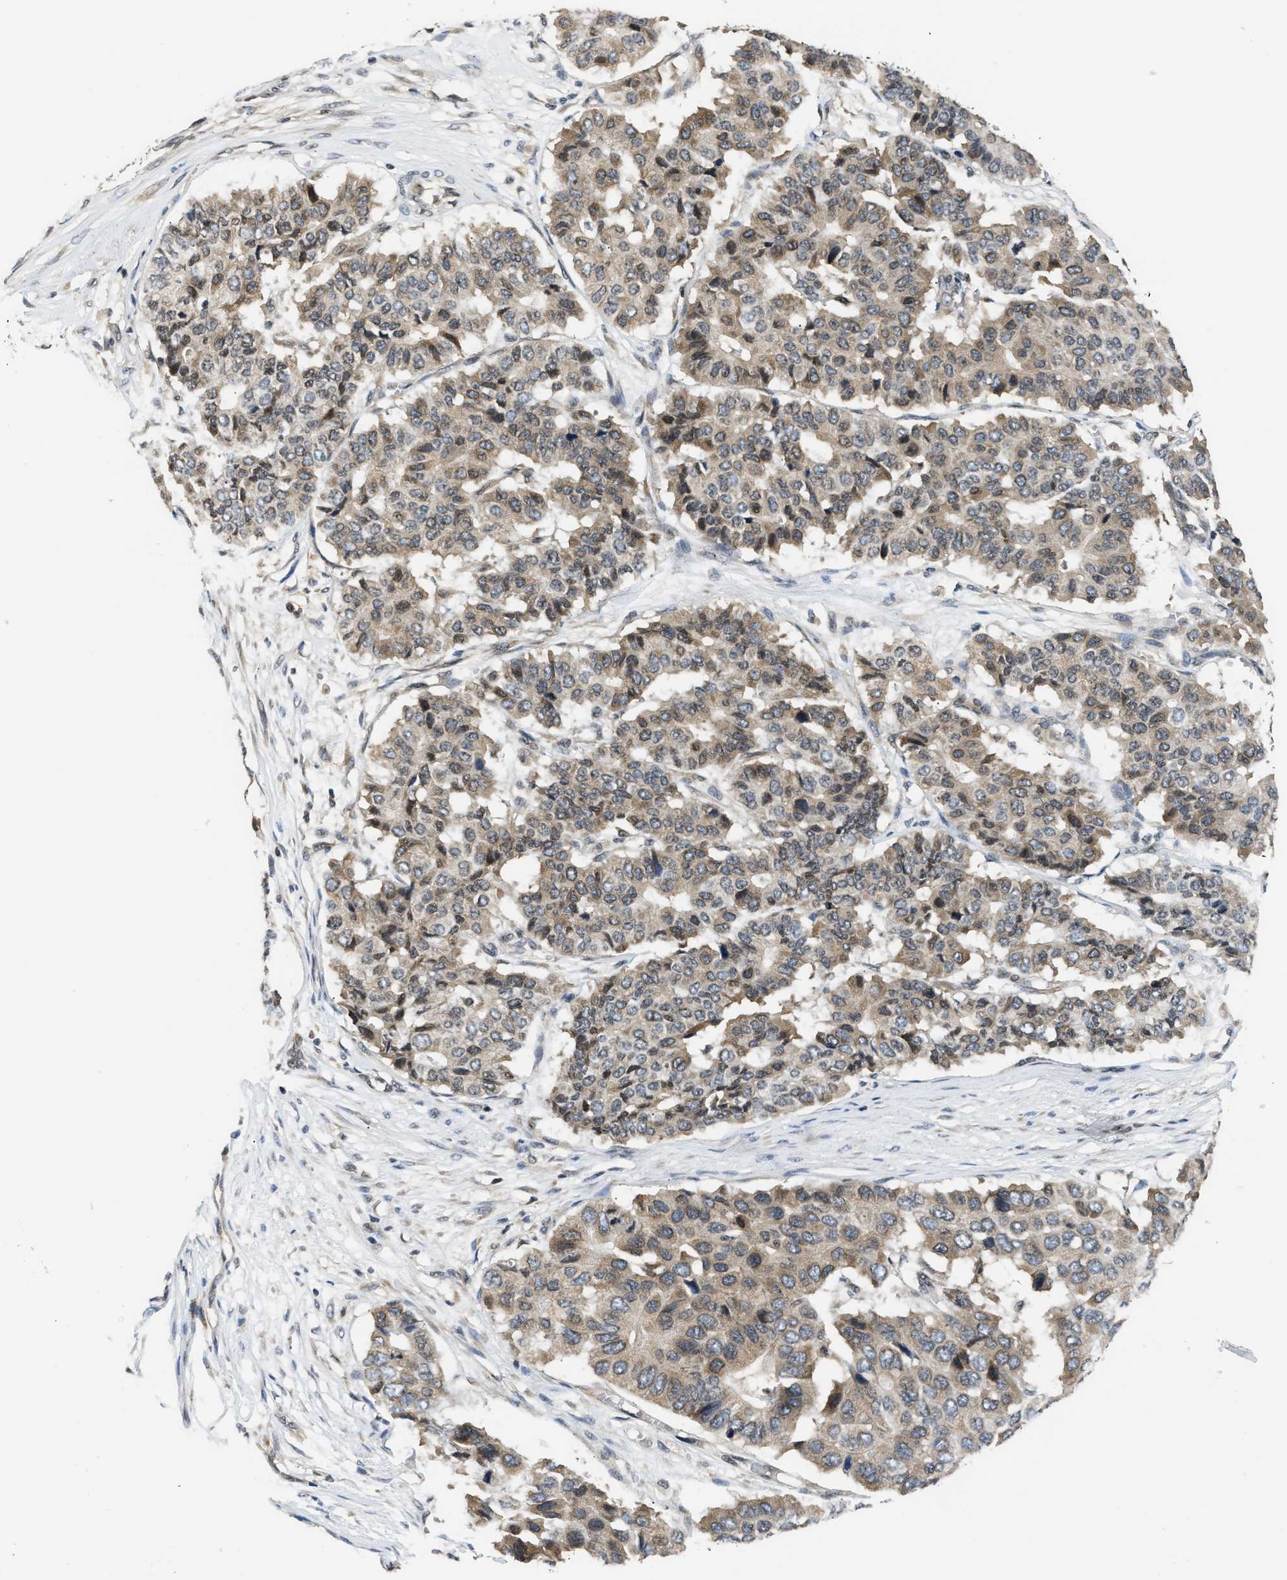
{"staining": {"intensity": "weak", "quantity": ">75%", "location": "cytoplasmic/membranous"}, "tissue": "pancreatic cancer", "cell_type": "Tumor cells", "image_type": "cancer", "snomed": [{"axis": "morphology", "description": "Adenocarcinoma, NOS"}, {"axis": "topography", "description": "Pancreas"}], "caption": "There is low levels of weak cytoplasmic/membranous expression in tumor cells of pancreatic adenocarcinoma, as demonstrated by immunohistochemical staining (brown color).", "gene": "RAB29", "patient": {"sex": "male", "age": 50}}